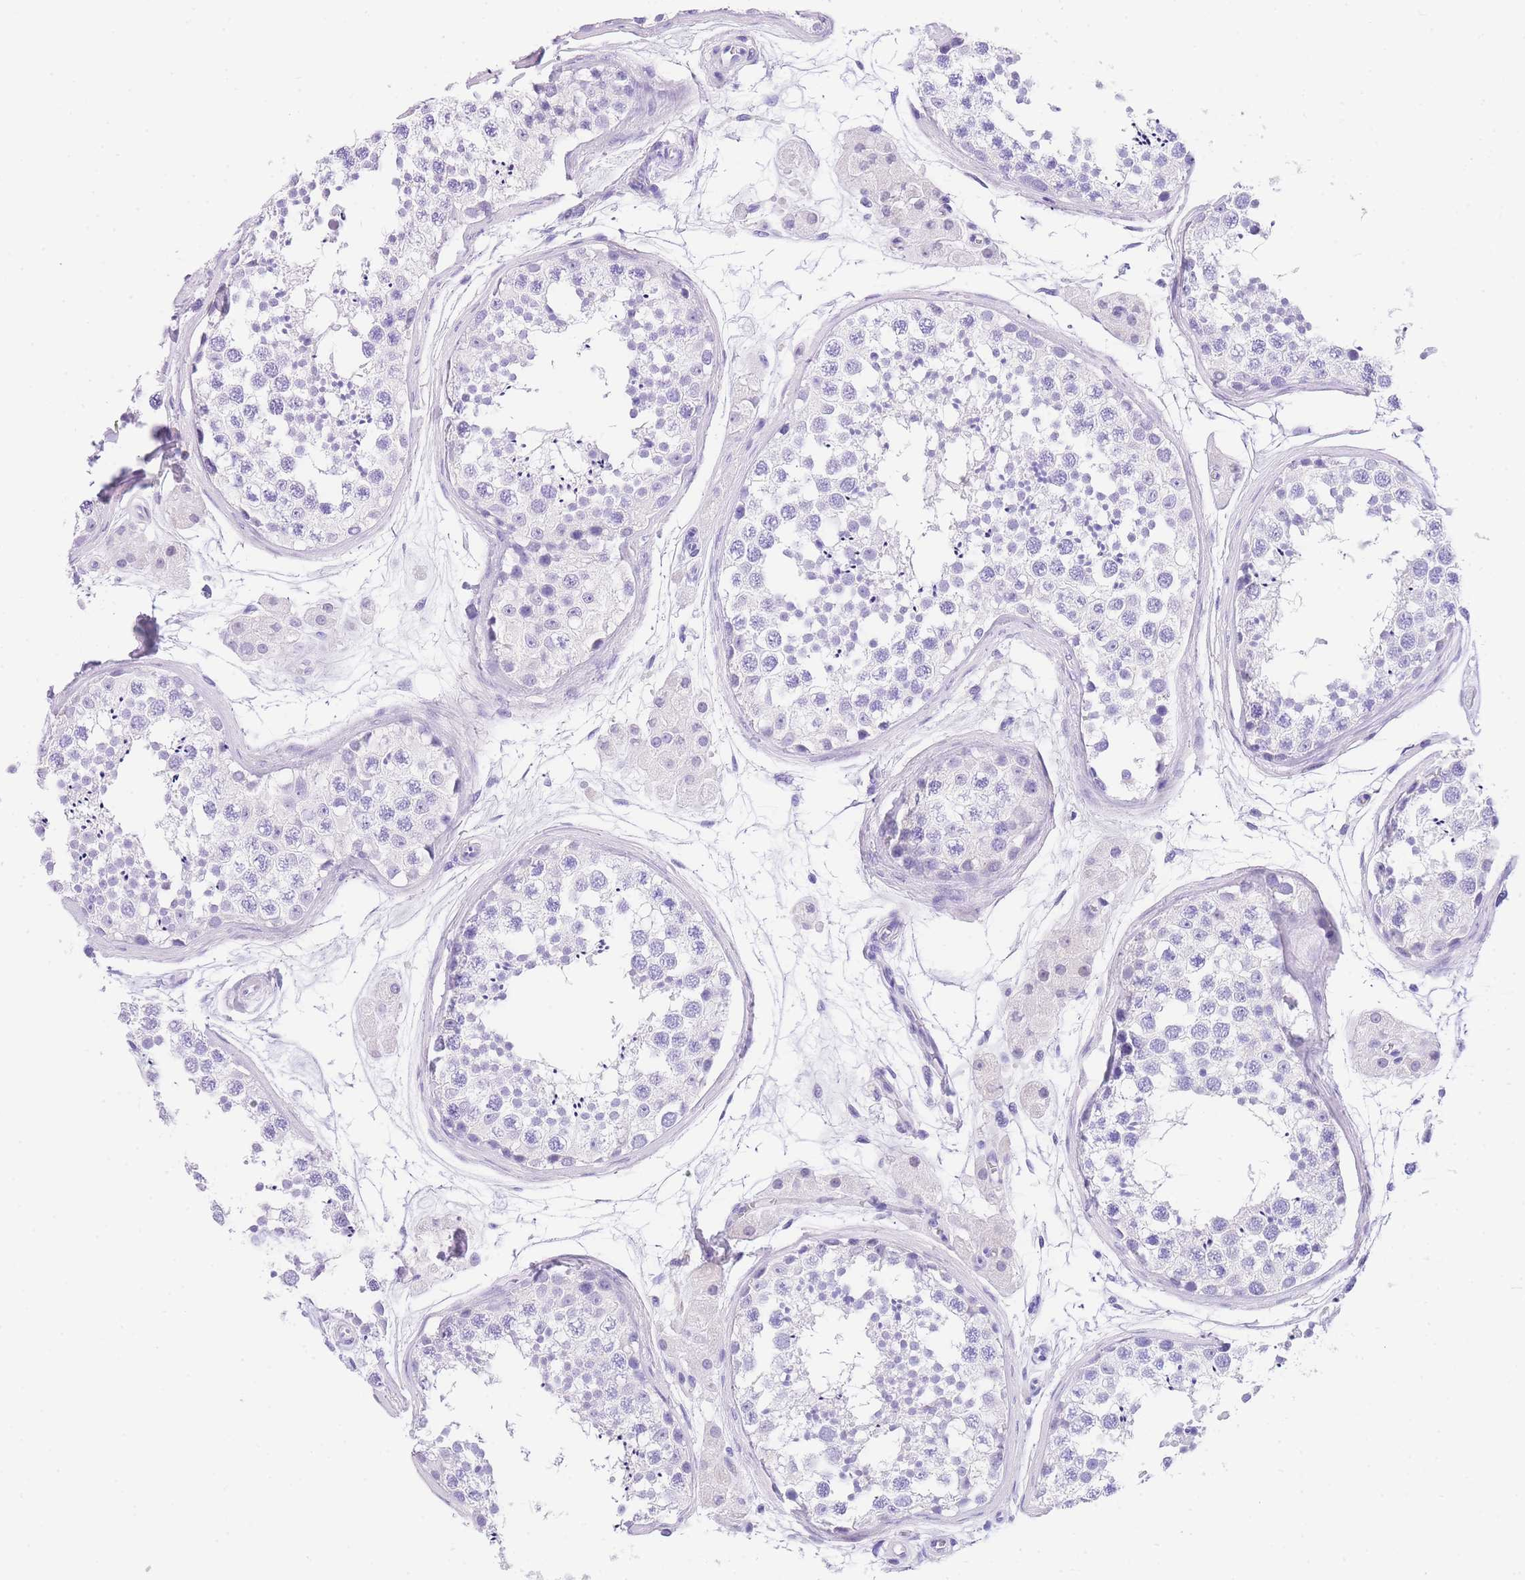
{"staining": {"intensity": "negative", "quantity": "none", "location": "none"}, "tissue": "testis", "cell_type": "Cells in seminiferous ducts", "image_type": "normal", "snomed": [{"axis": "morphology", "description": "Normal tissue, NOS"}, {"axis": "topography", "description": "Testis"}], "caption": "Cells in seminiferous ducts show no significant staining in benign testis.", "gene": "NKD2", "patient": {"sex": "male", "age": 56}}